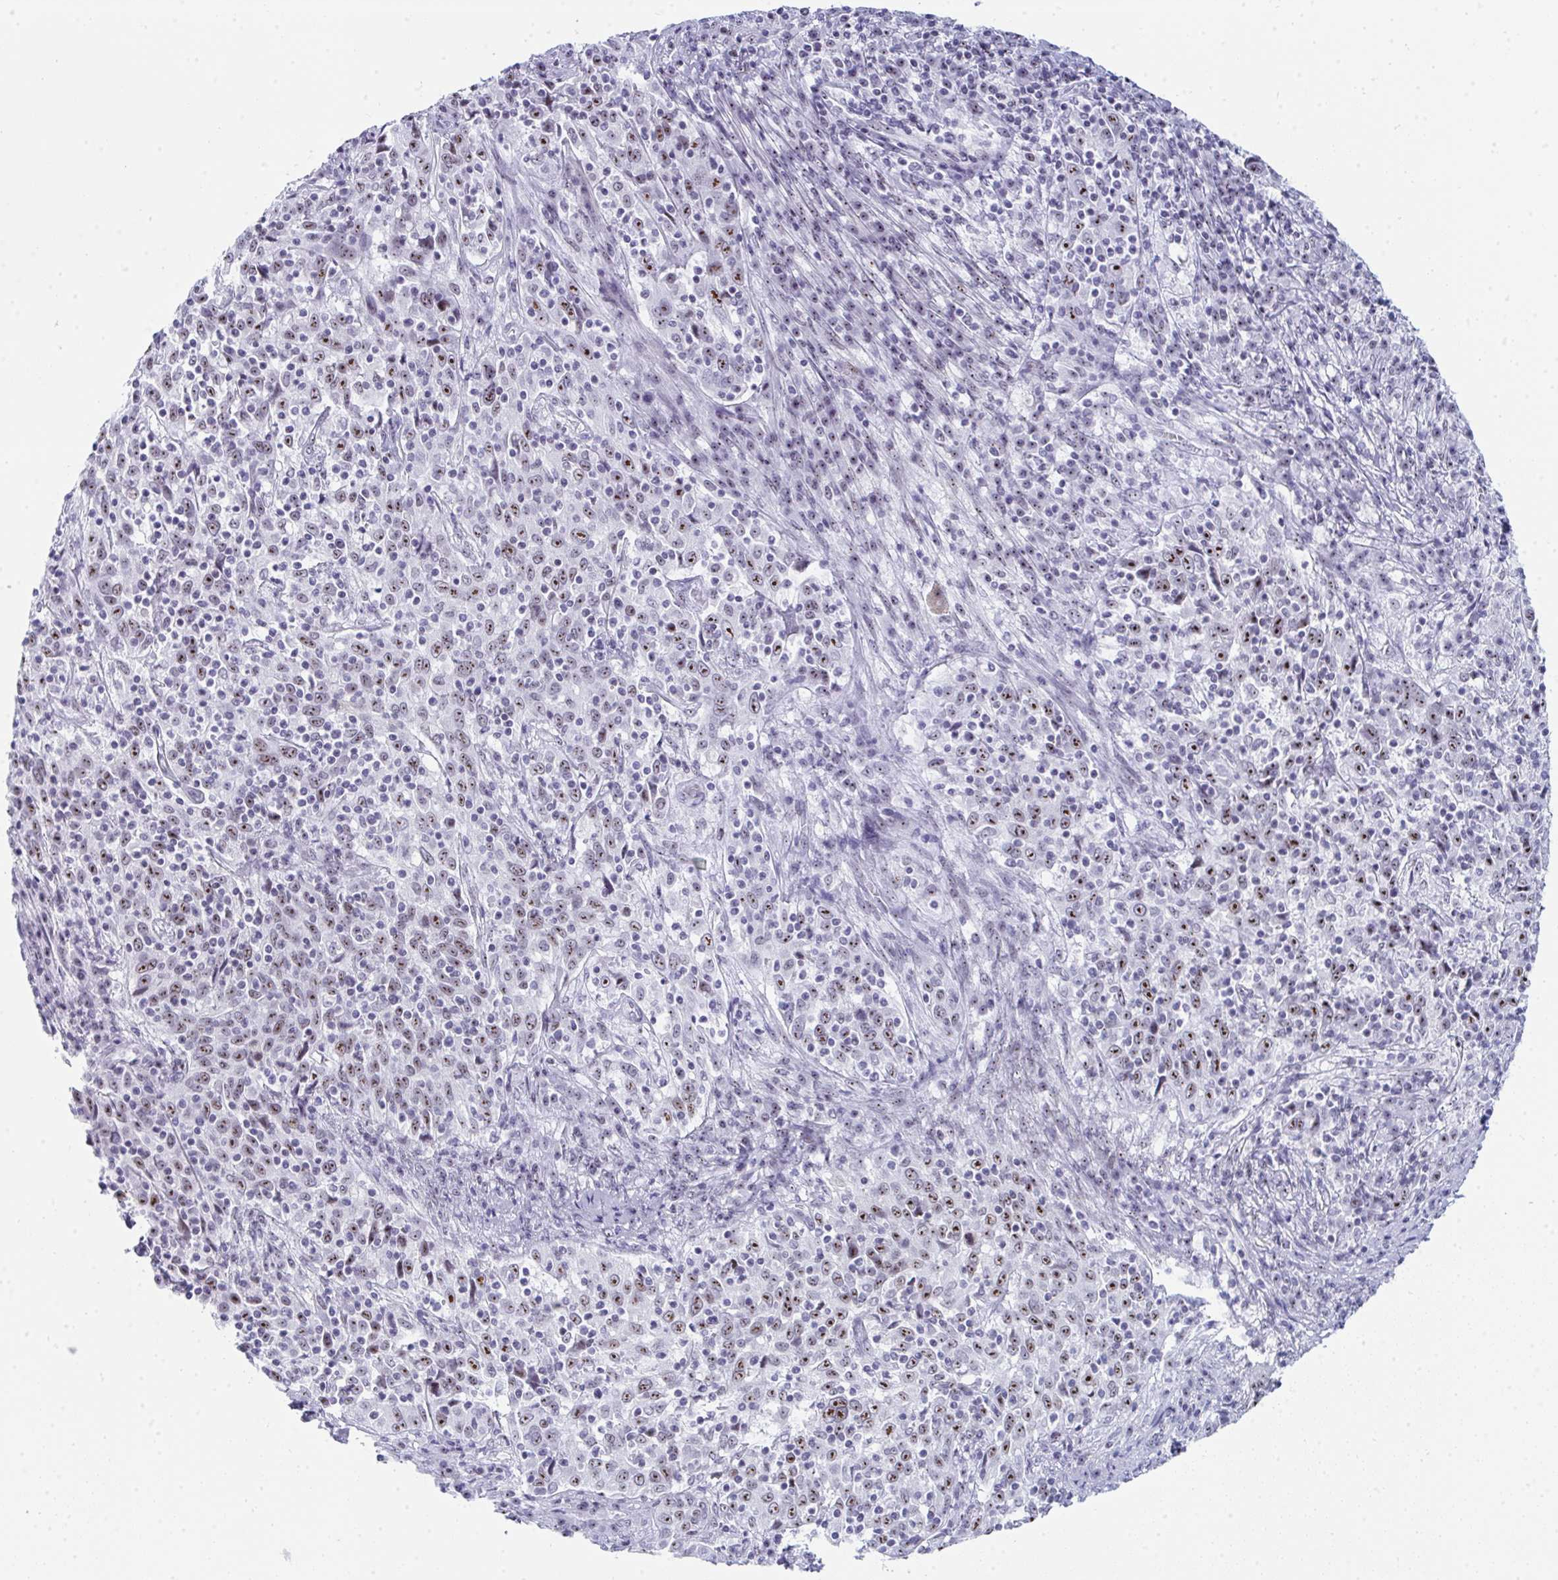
{"staining": {"intensity": "moderate", "quantity": ">75%", "location": "nuclear"}, "tissue": "cervical cancer", "cell_type": "Tumor cells", "image_type": "cancer", "snomed": [{"axis": "morphology", "description": "Squamous cell carcinoma, NOS"}, {"axis": "topography", "description": "Cervix"}], "caption": "A brown stain highlights moderate nuclear positivity of a protein in squamous cell carcinoma (cervical) tumor cells.", "gene": "NOP10", "patient": {"sex": "female", "age": 46}}